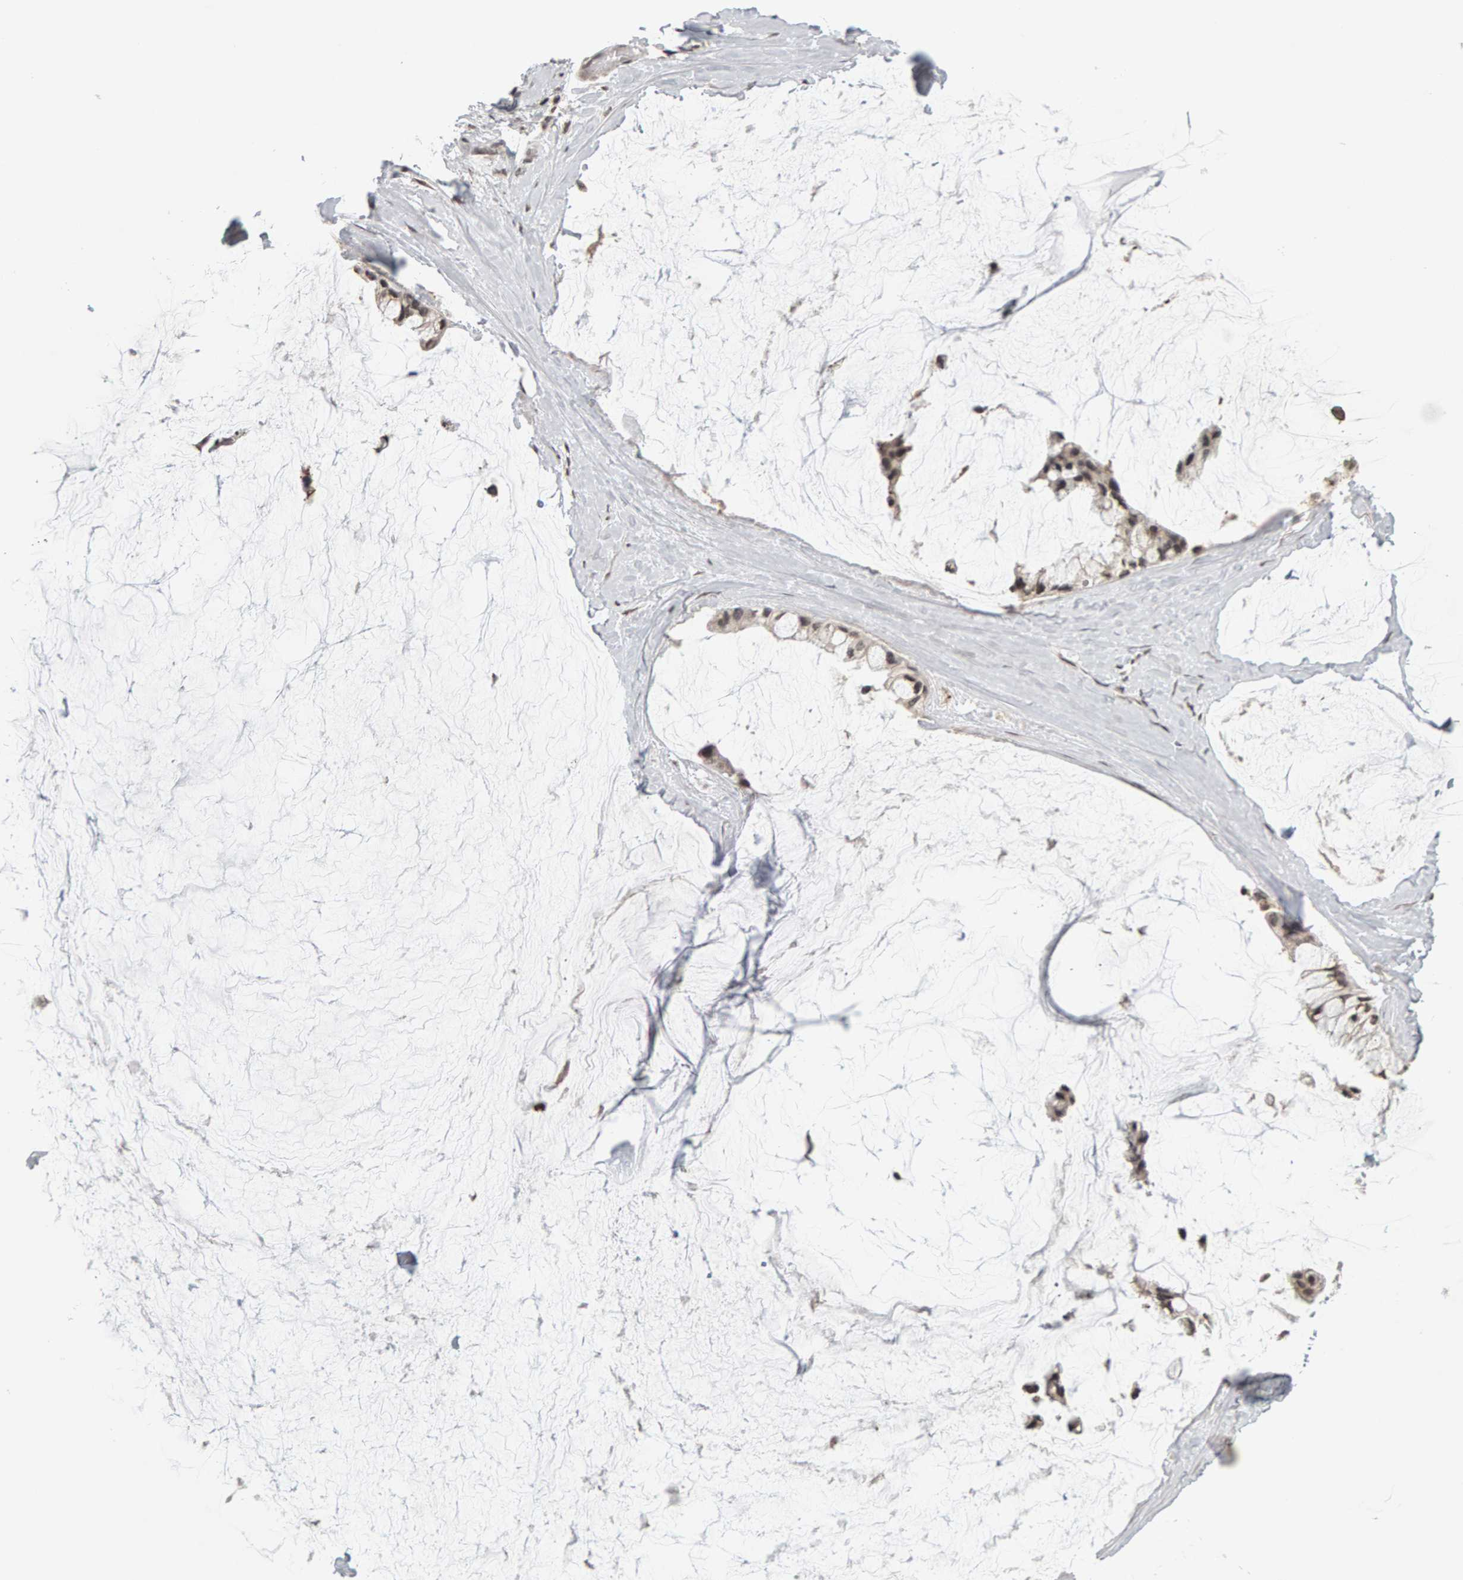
{"staining": {"intensity": "moderate", "quantity": ">75%", "location": "nuclear"}, "tissue": "ovarian cancer", "cell_type": "Tumor cells", "image_type": "cancer", "snomed": [{"axis": "morphology", "description": "Cystadenocarcinoma, mucinous, NOS"}, {"axis": "topography", "description": "Ovary"}], "caption": "Human mucinous cystadenocarcinoma (ovarian) stained with a protein marker reveals moderate staining in tumor cells.", "gene": "TRAM1", "patient": {"sex": "female", "age": 39}}